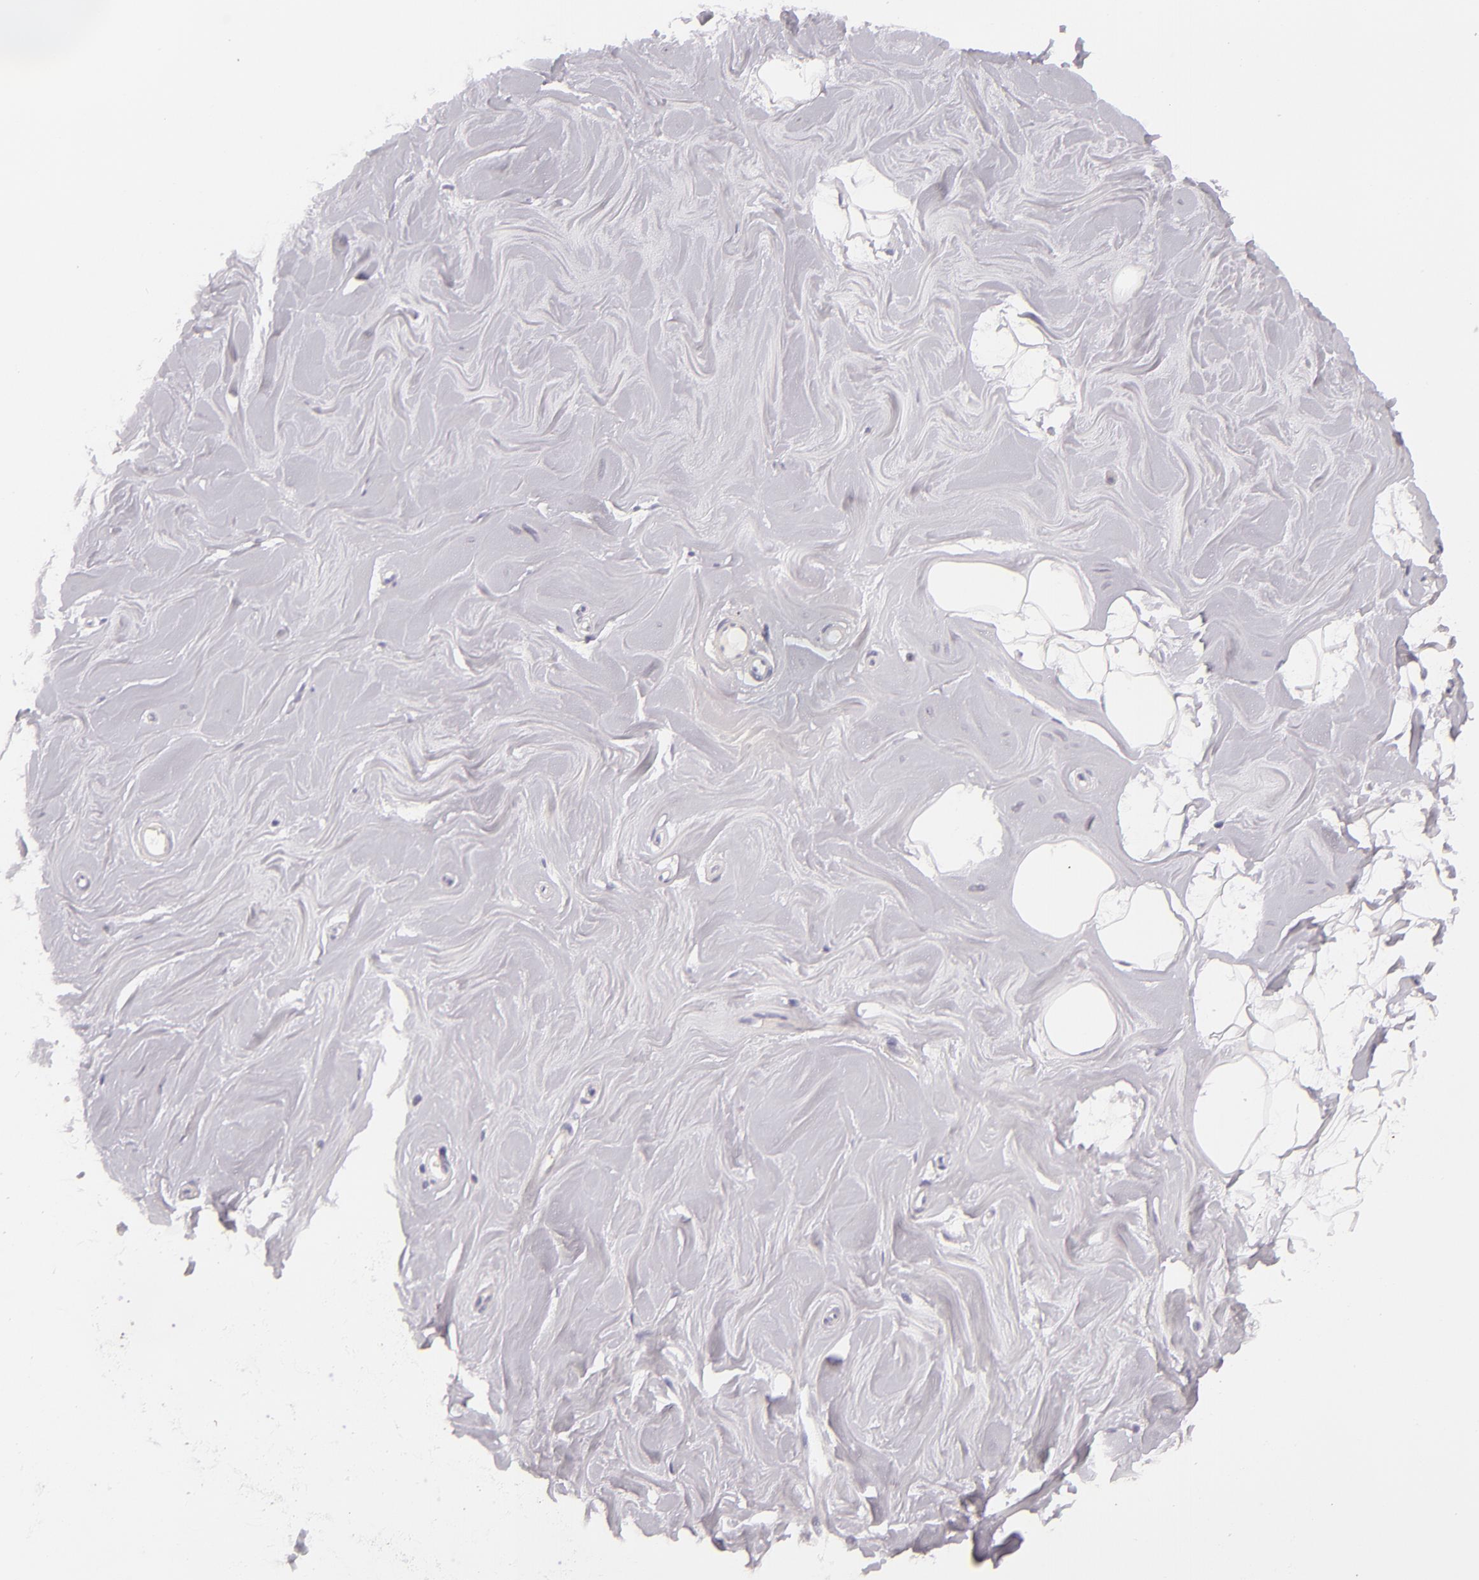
{"staining": {"intensity": "negative", "quantity": "none", "location": "none"}, "tissue": "adipose tissue", "cell_type": "Adipocytes", "image_type": "normal", "snomed": [{"axis": "morphology", "description": "Normal tissue, NOS"}, {"axis": "topography", "description": "Breast"}], "caption": "Immunohistochemistry micrograph of benign adipose tissue: human adipose tissue stained with DAB (3,3'-diaminobenzidine) exhibits no significant protein positivity in adipocytes.", "gene": "FAM181A", "patient": {"sex": "female", "age": 44}}